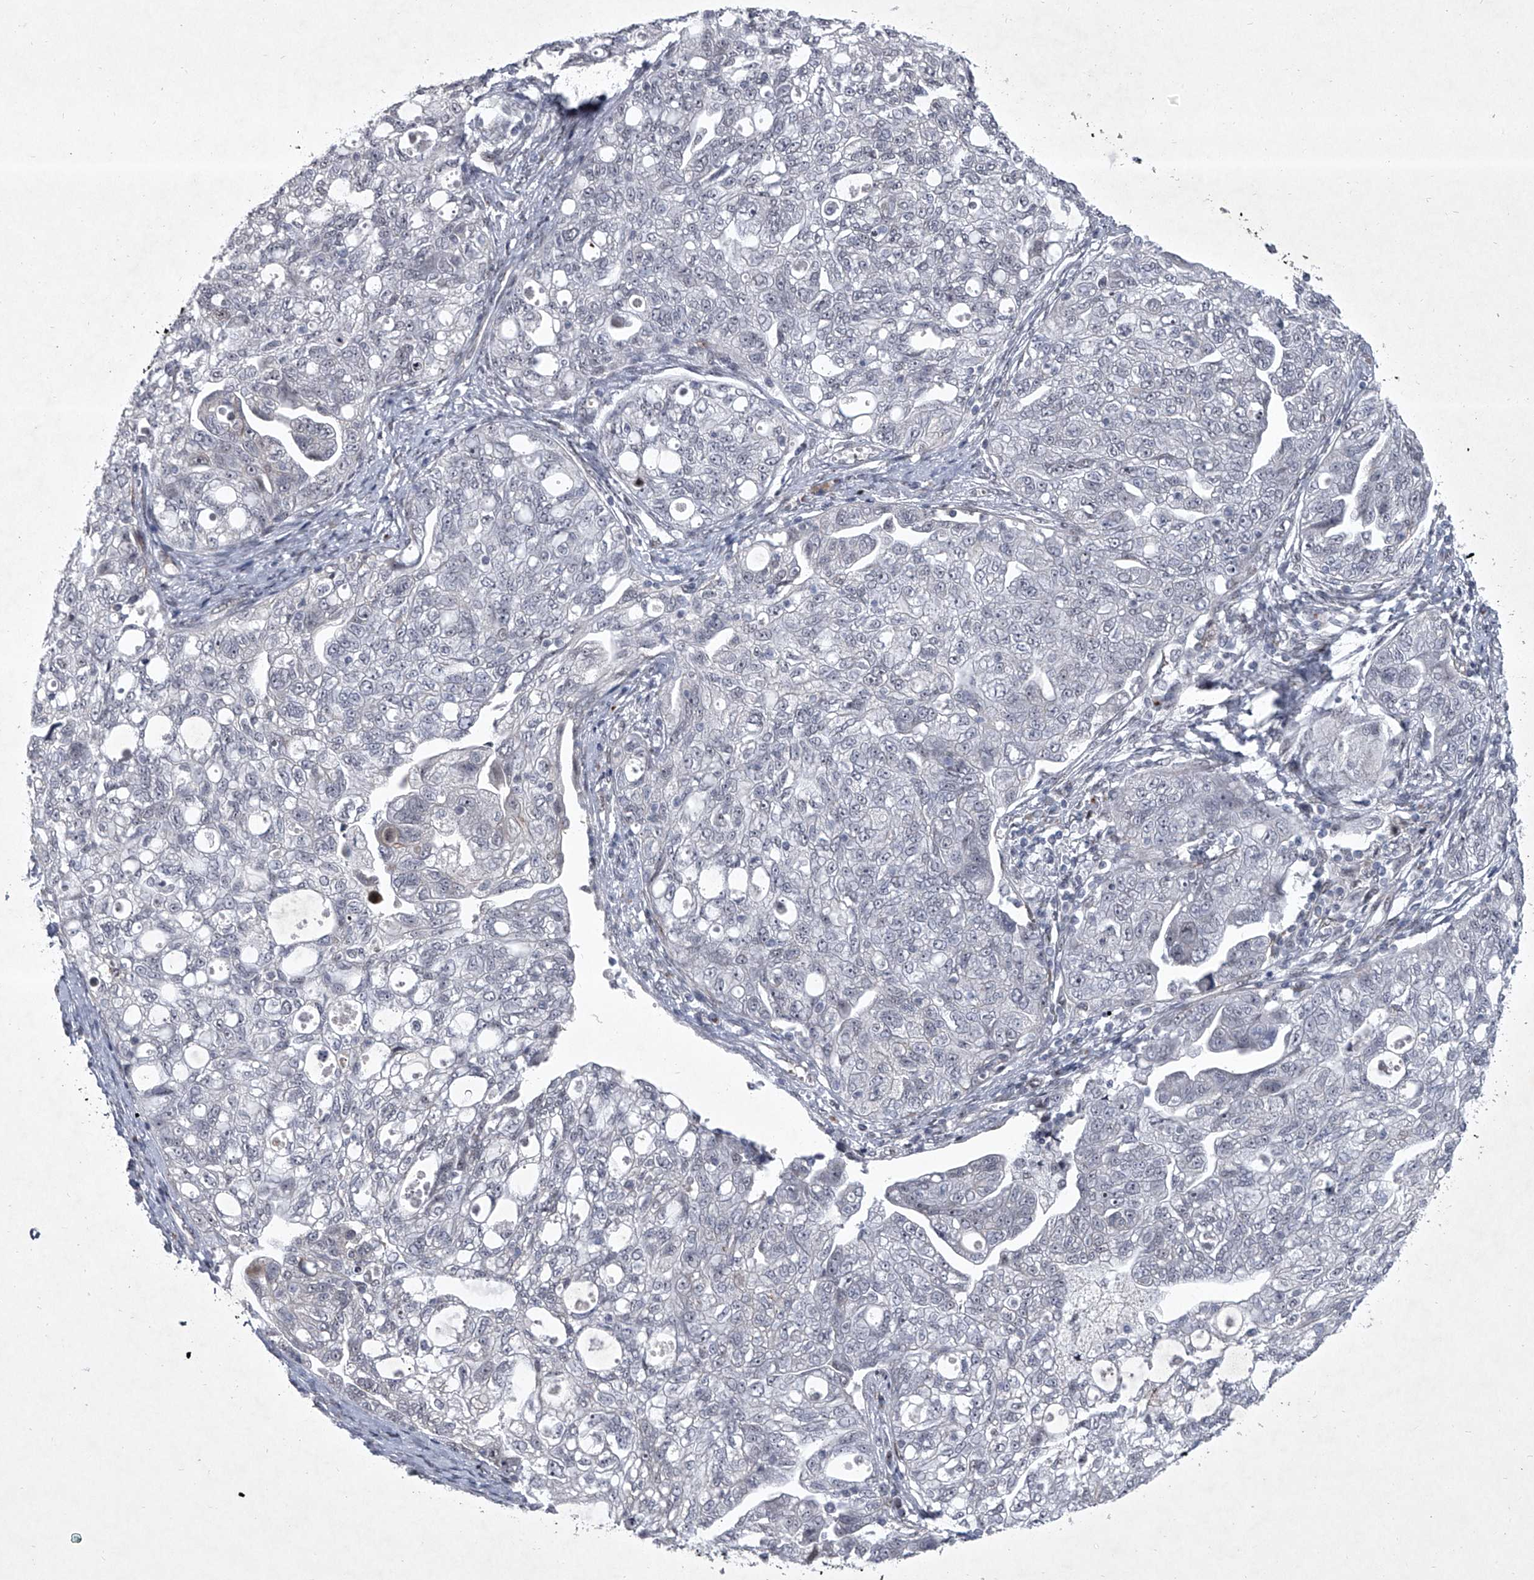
{"staining": {"intensity": "negative", "quantity": "none", "location": "none"}, "tissue": "ovarian cancer", "cell_type": "Tumor cells", "image_type": "cancer", "snomed": [{"axis": "morphology", "description": "Carcinoma, NOS"}, {"axis": "morphology", "description": "Cystadenocarcinoma, serous, NOS"}, {"axis": "topography", "description": "Ovary"}], "caption": "There is no significant expression in tumor cells of ovarian cancer. (Immunohistochemistry, brightfield microscopy, high magnification).", "gene": "MLLT1", "patient": {"sex": "female", "age": 69}}